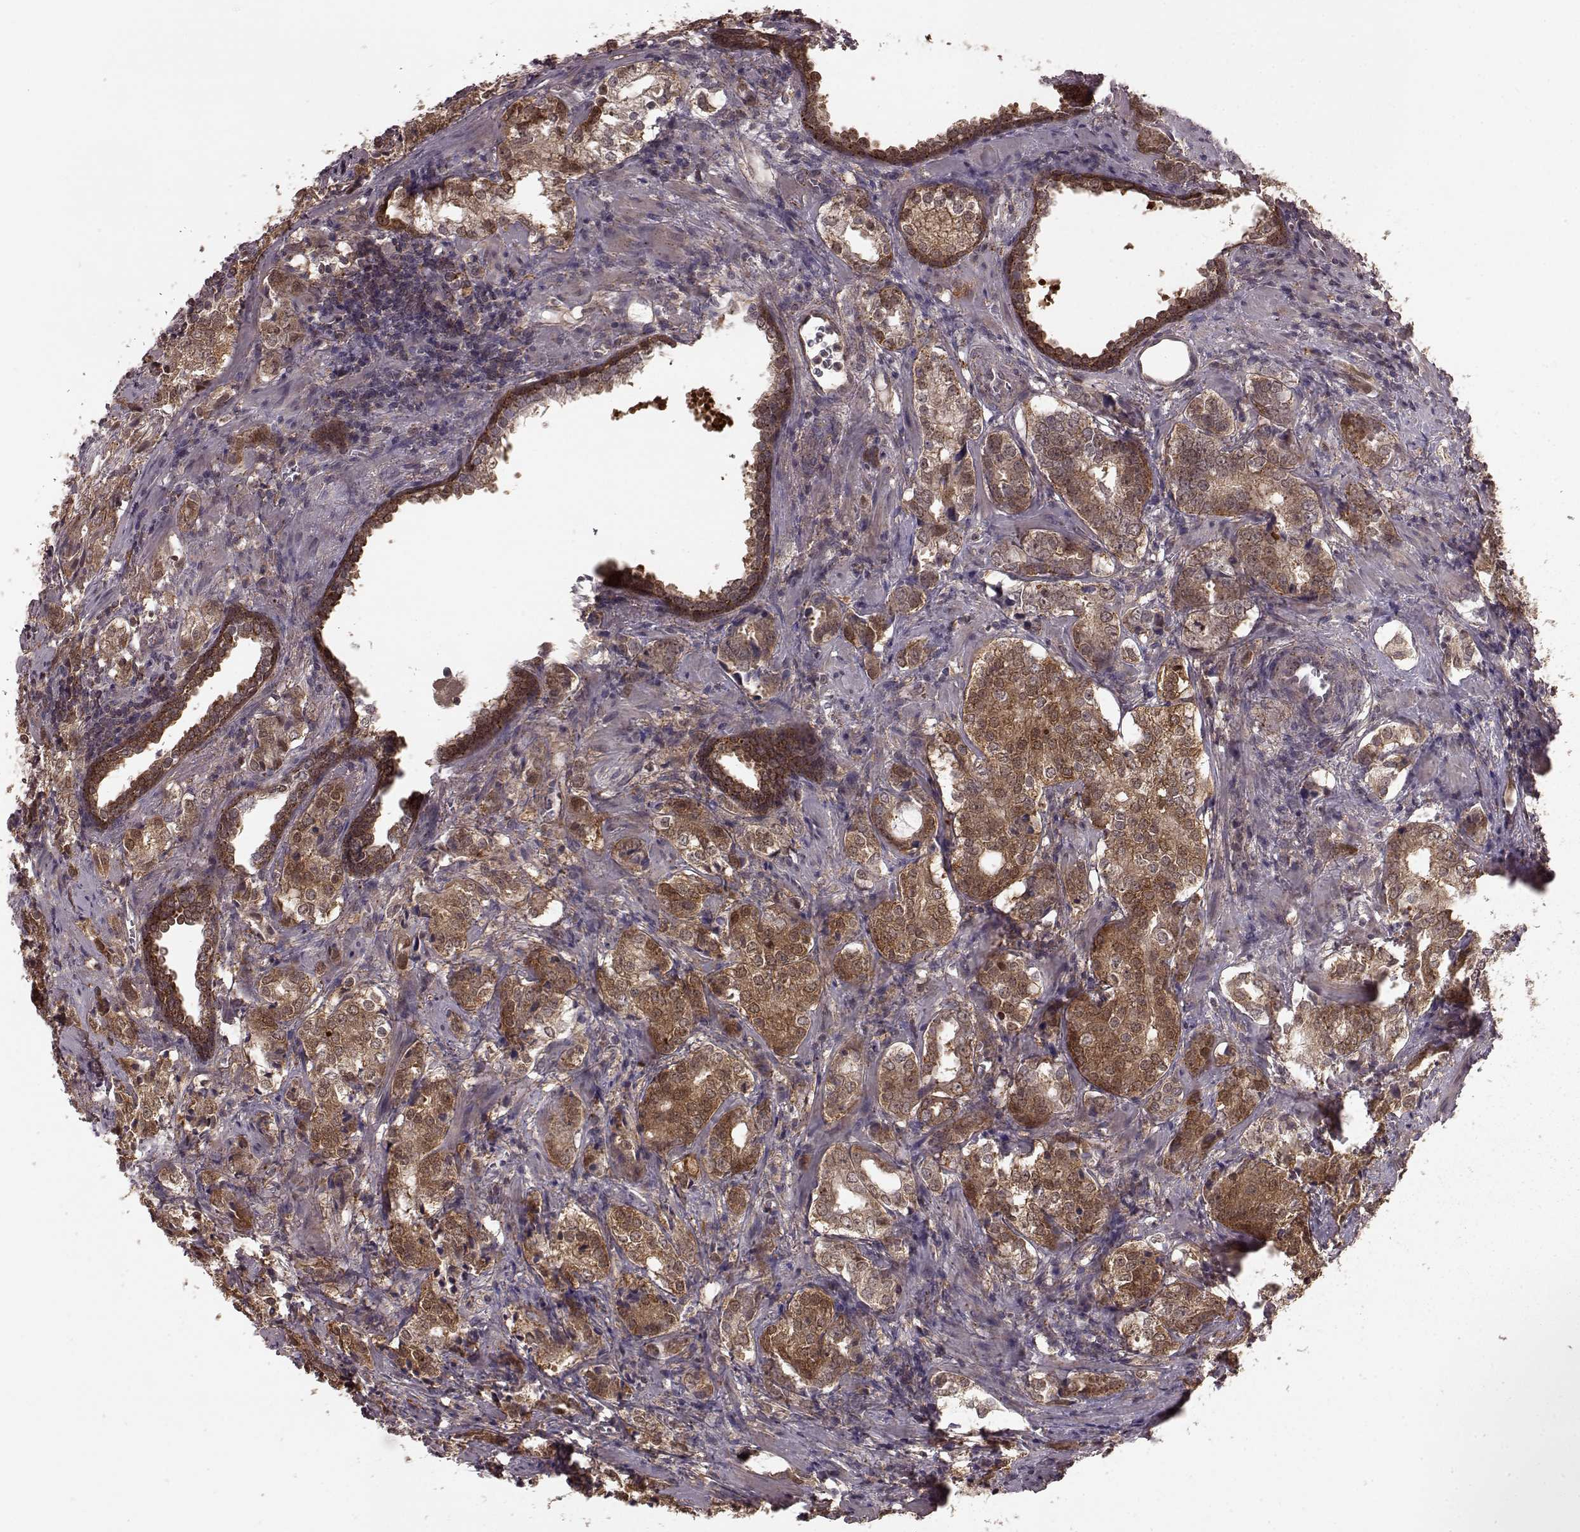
{"staining": {"intensity": "moderate", "quantity": ">75%", "location": "cytoplasmic/membranous"}, "tissue": "prostate cancer", "cell_type": "Tumor cells", "image_type": "cancer", "snomed": [{"axis": "morphology", "description": "Adenocarcinoma, NOS"}, {"axis": "topography", "description": "Prostate and seminal vesicle, NOS"}], "caption": "A brown stain shows moderate cytoplasmic/membranous positivity of a protein in prostate adenocarcinoma tumor cells. (DAB (3,3'-diaminobenzidine) IHC, brown staining for protein, blue staining for nuclei).", "gene": "GSS", "patient": {"sex": "male", "age": 63}}